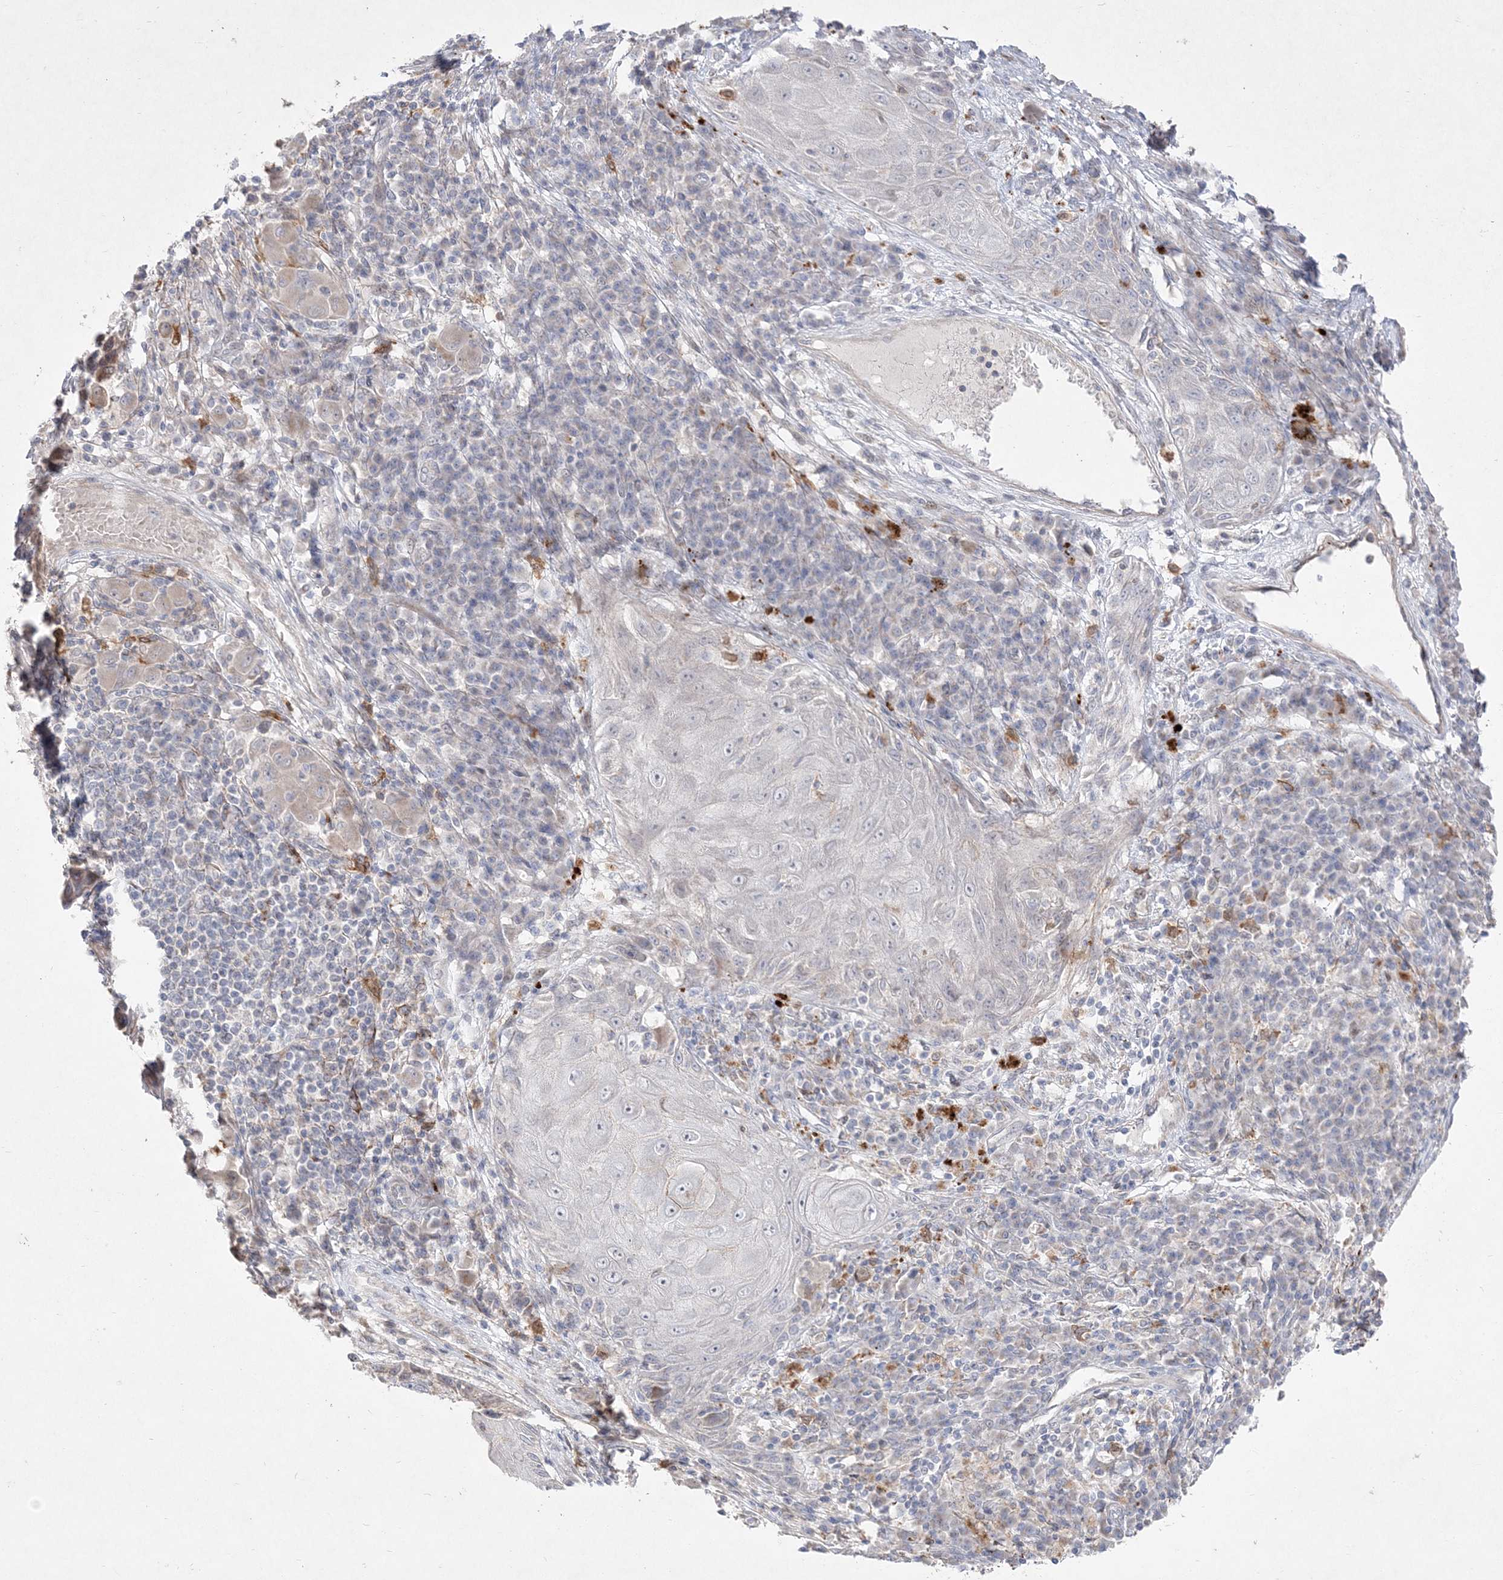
{"staining": {"intensity": "weak", "quantity": "<25%", "location": "cytoplasmic/membranous"}, "tissue": "melanoma", "cell_type": "Tumor cells", "image_type": "cancer", "snomed": [{"axis": "morphology", "description": "Malignant melanoma, NOS"}, {"axis": "topography", "description": "Skin"}], "caption": "IHC photomicrograph of neoplastic tissue: human malignant melanoma stained with DAB (3,3'-diaminobenzidine) exhibits no significant protein positivity in tumor cells.", "gene": "CLNK", "patient": {"sex": "male", "age": 53}}